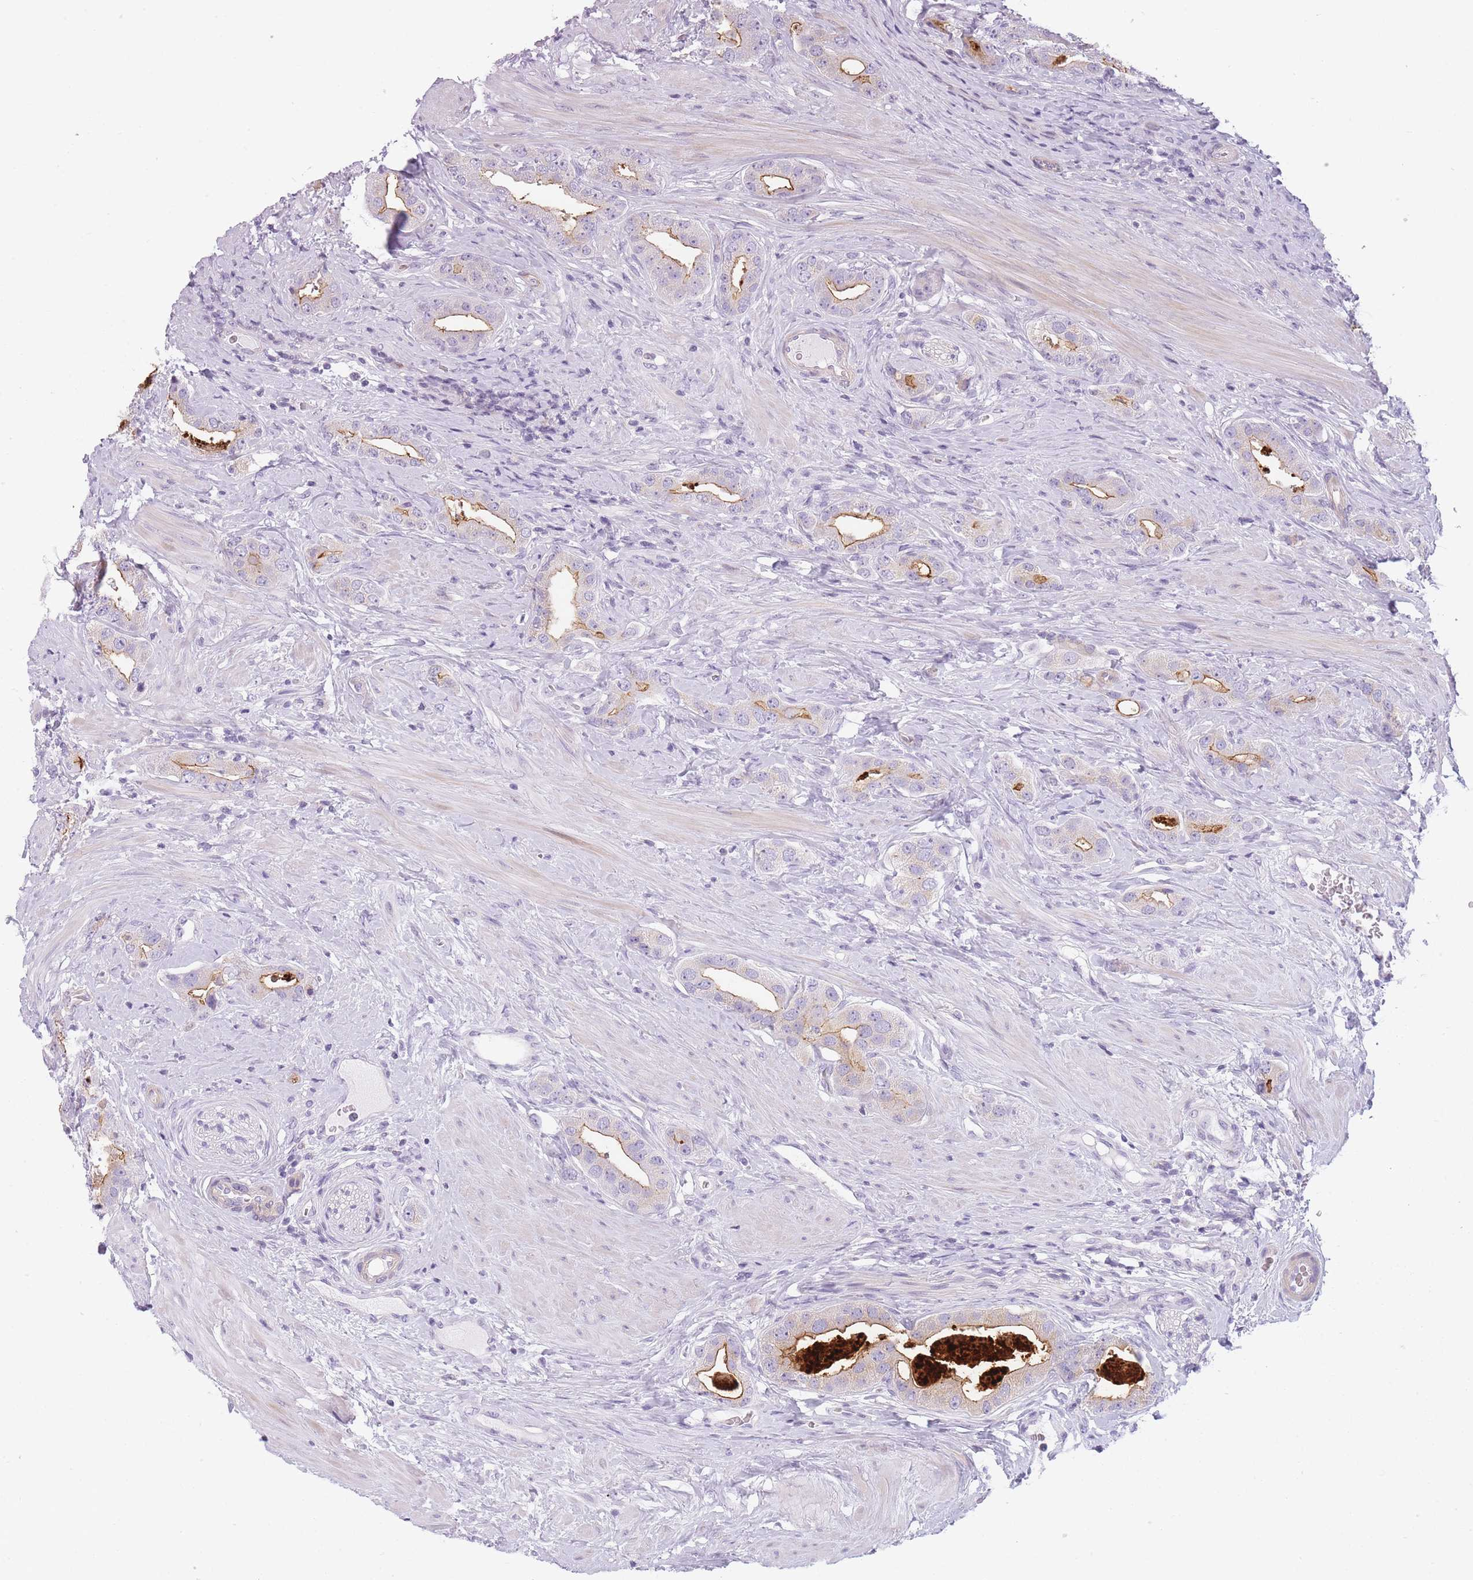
{"staining": {"intensity": "moderate", "quantity": "25%-75%", "location": "cytoplasmic/membranous"}, "tissue": "prostate cancer", "cell_type": "Tumor cells", "image_type": "cancer", "snomed": [{"axis": "morphology", "description": "Adenocarcinoma, High grade"}, {"axis": "topography", "description": "Prostate"}], "caption": "DAB immunohistochemical staining of human adenocarcinoma (high-grade) (prostate) exhibits moderate cytoplasmic/membranous protein staining in approximately 25%-75% of tumor cells. (brown staining indicates protein expression, while blue staining denotes nuclei).", "gene": "GGT1", "patient": {"sex": "male", "age": 63}}